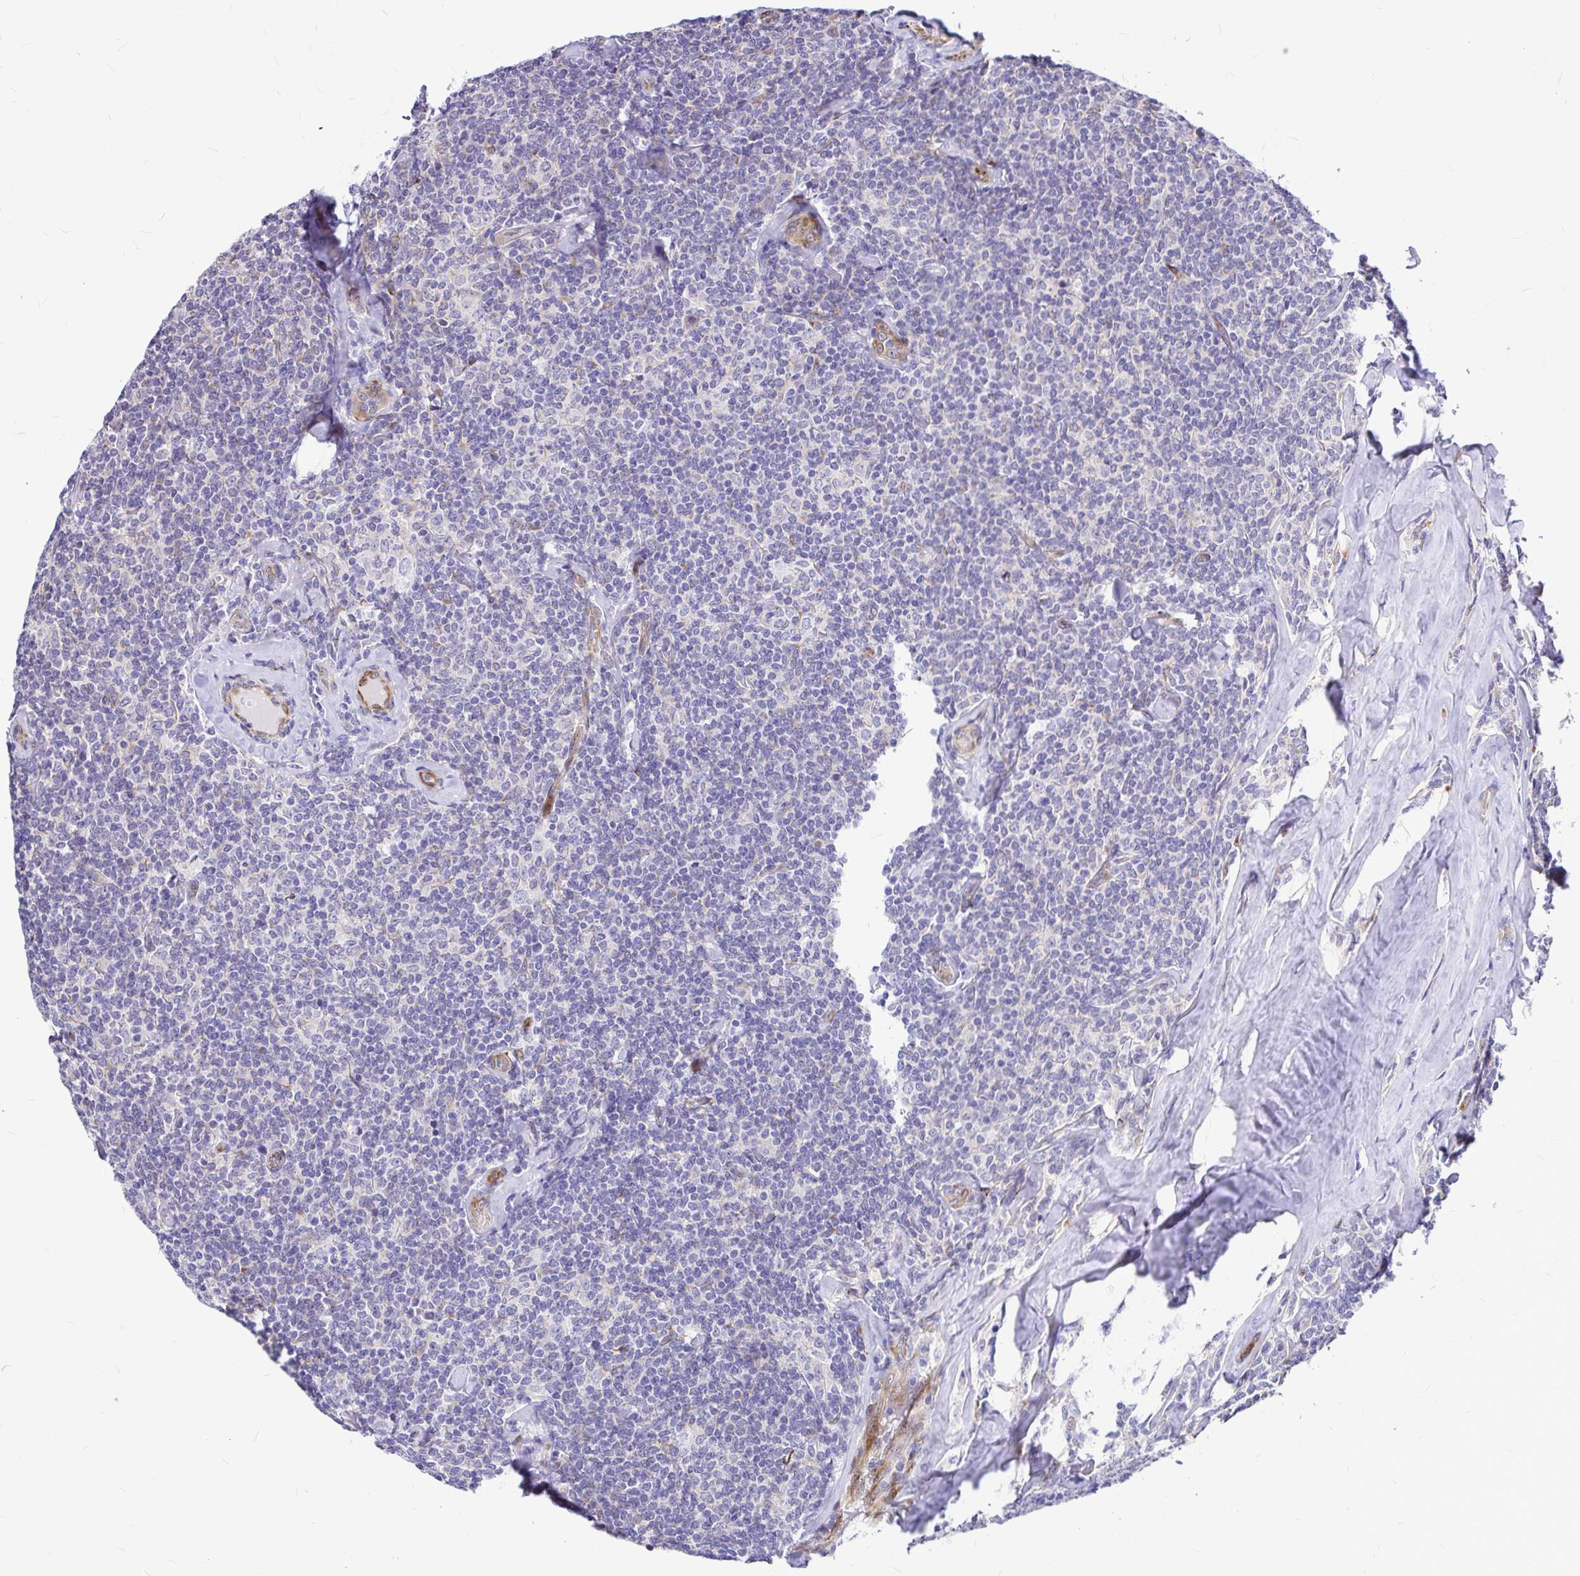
{"staining": {"intensity": "negative", "quantity": "none", "location": "none"}, "tissue": "lymphoma", "cell_type": "Tumor cells", "image_type": "cancer", "snomed": [{"axis": "morphology", "description": "Malignant lymphoma, non-Hodgkin's type, Low grade"}, {"axis": "topography", "description": "Lymph node"}], "caption": "High power microscopy image of an IHC photomicrograph of low-grade malignant lymphoma, non-Hodgkin's type, revealing no significant staining in tumor cells. (Immunohistochemistry (ihc), brightfield microscopy, high magnification).", "gene": "GABBR2", "patient": {"sex": "female", "age": 56}}